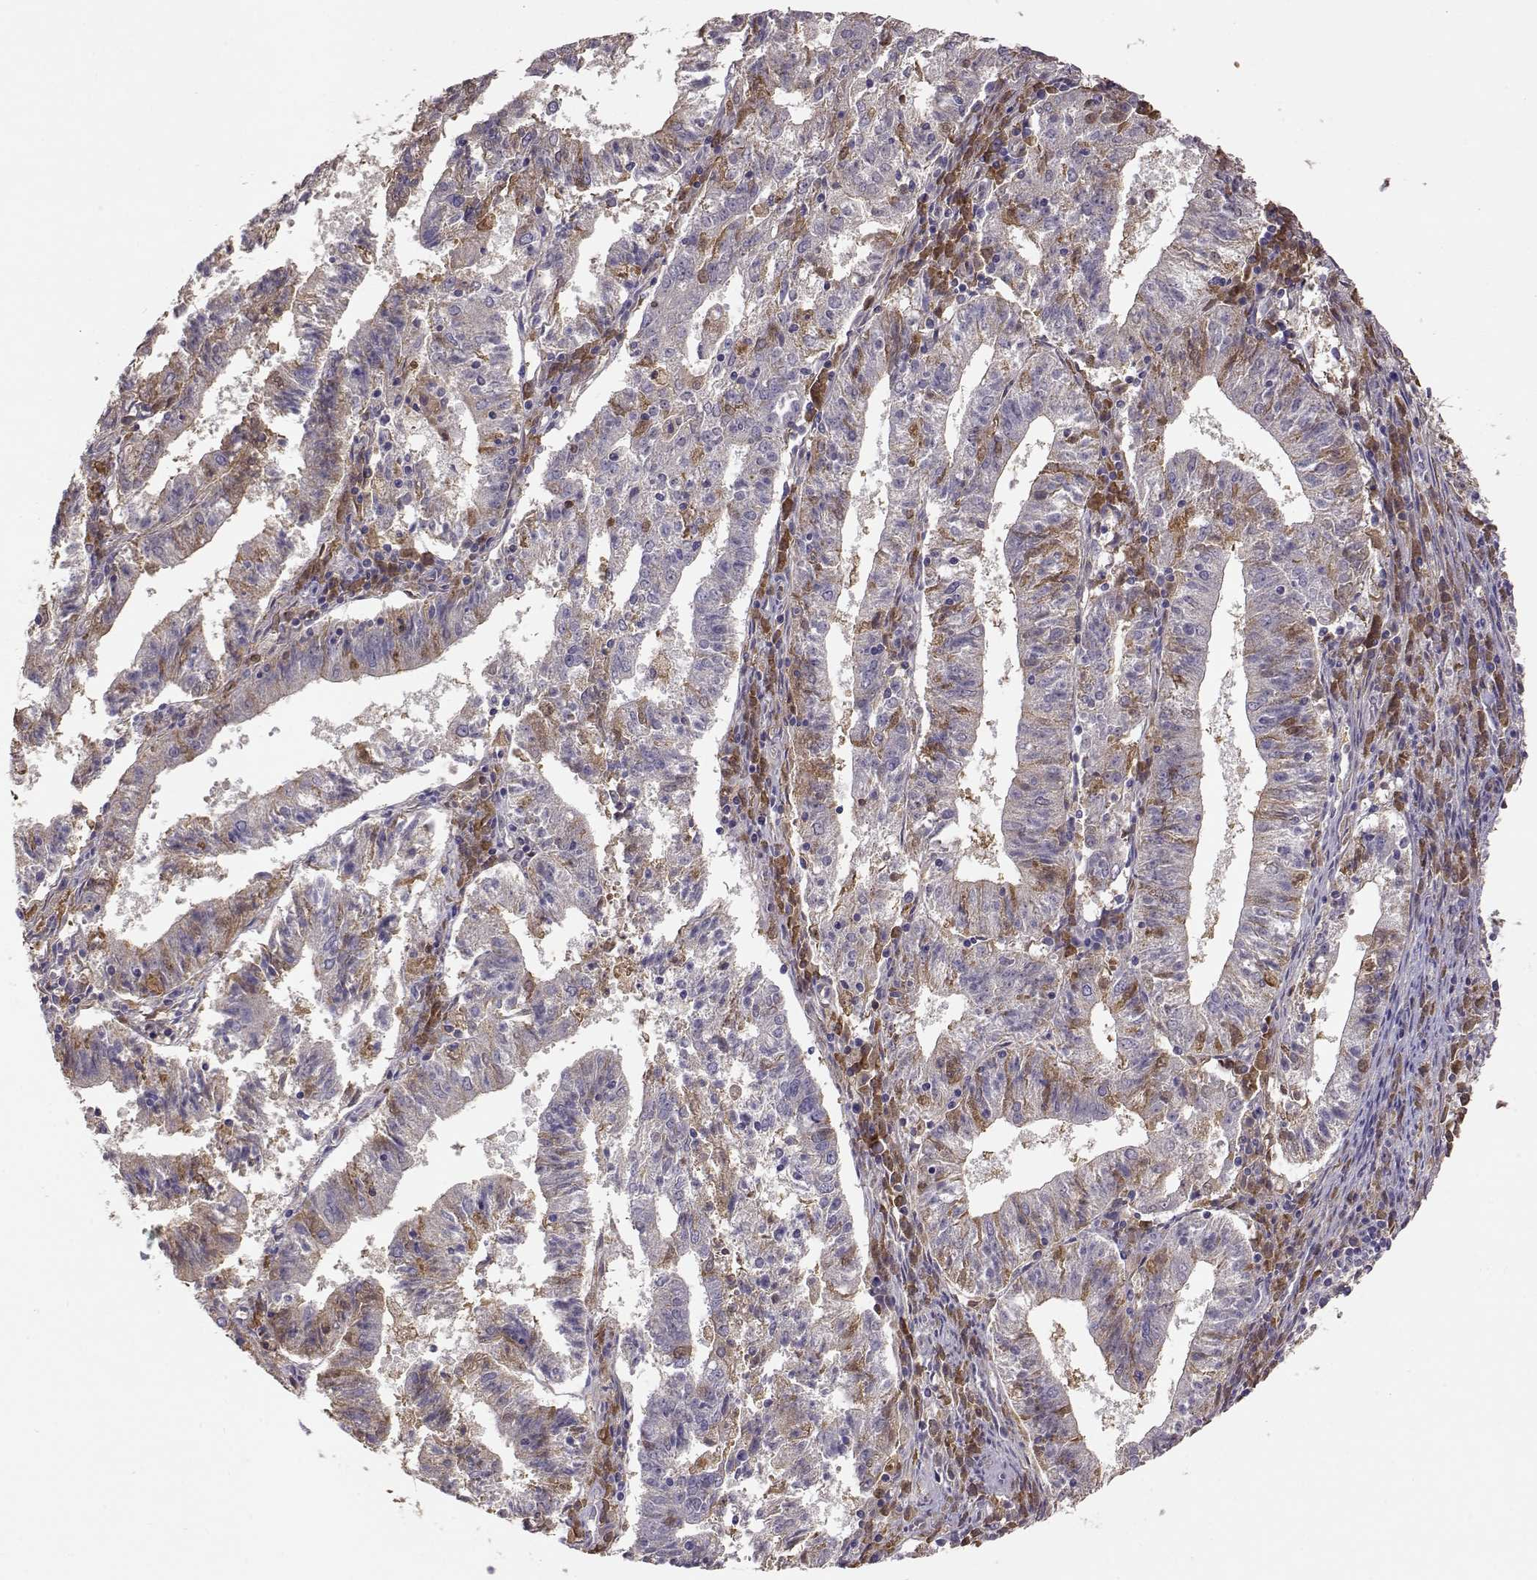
{"staining": {"intensity": "weak", "quantity": "<25%", "location": "cytoplasmic/membranous"}, "tissue": "endometrial cancer", "cell_type": "Tumor cells", "image_type": "cancer", "snomed": [{"axis": "morphology", "description": "Adenocarcinoma, NOS"}, {"axis": "topography", "description": "Endometrium"}], "caption": "A histopathology image of human adenocarcinoma (endometrial) is negative for staining in tumor cells.", "gene": "TACR1", "patient": {"sex": "female", "age": 82}}